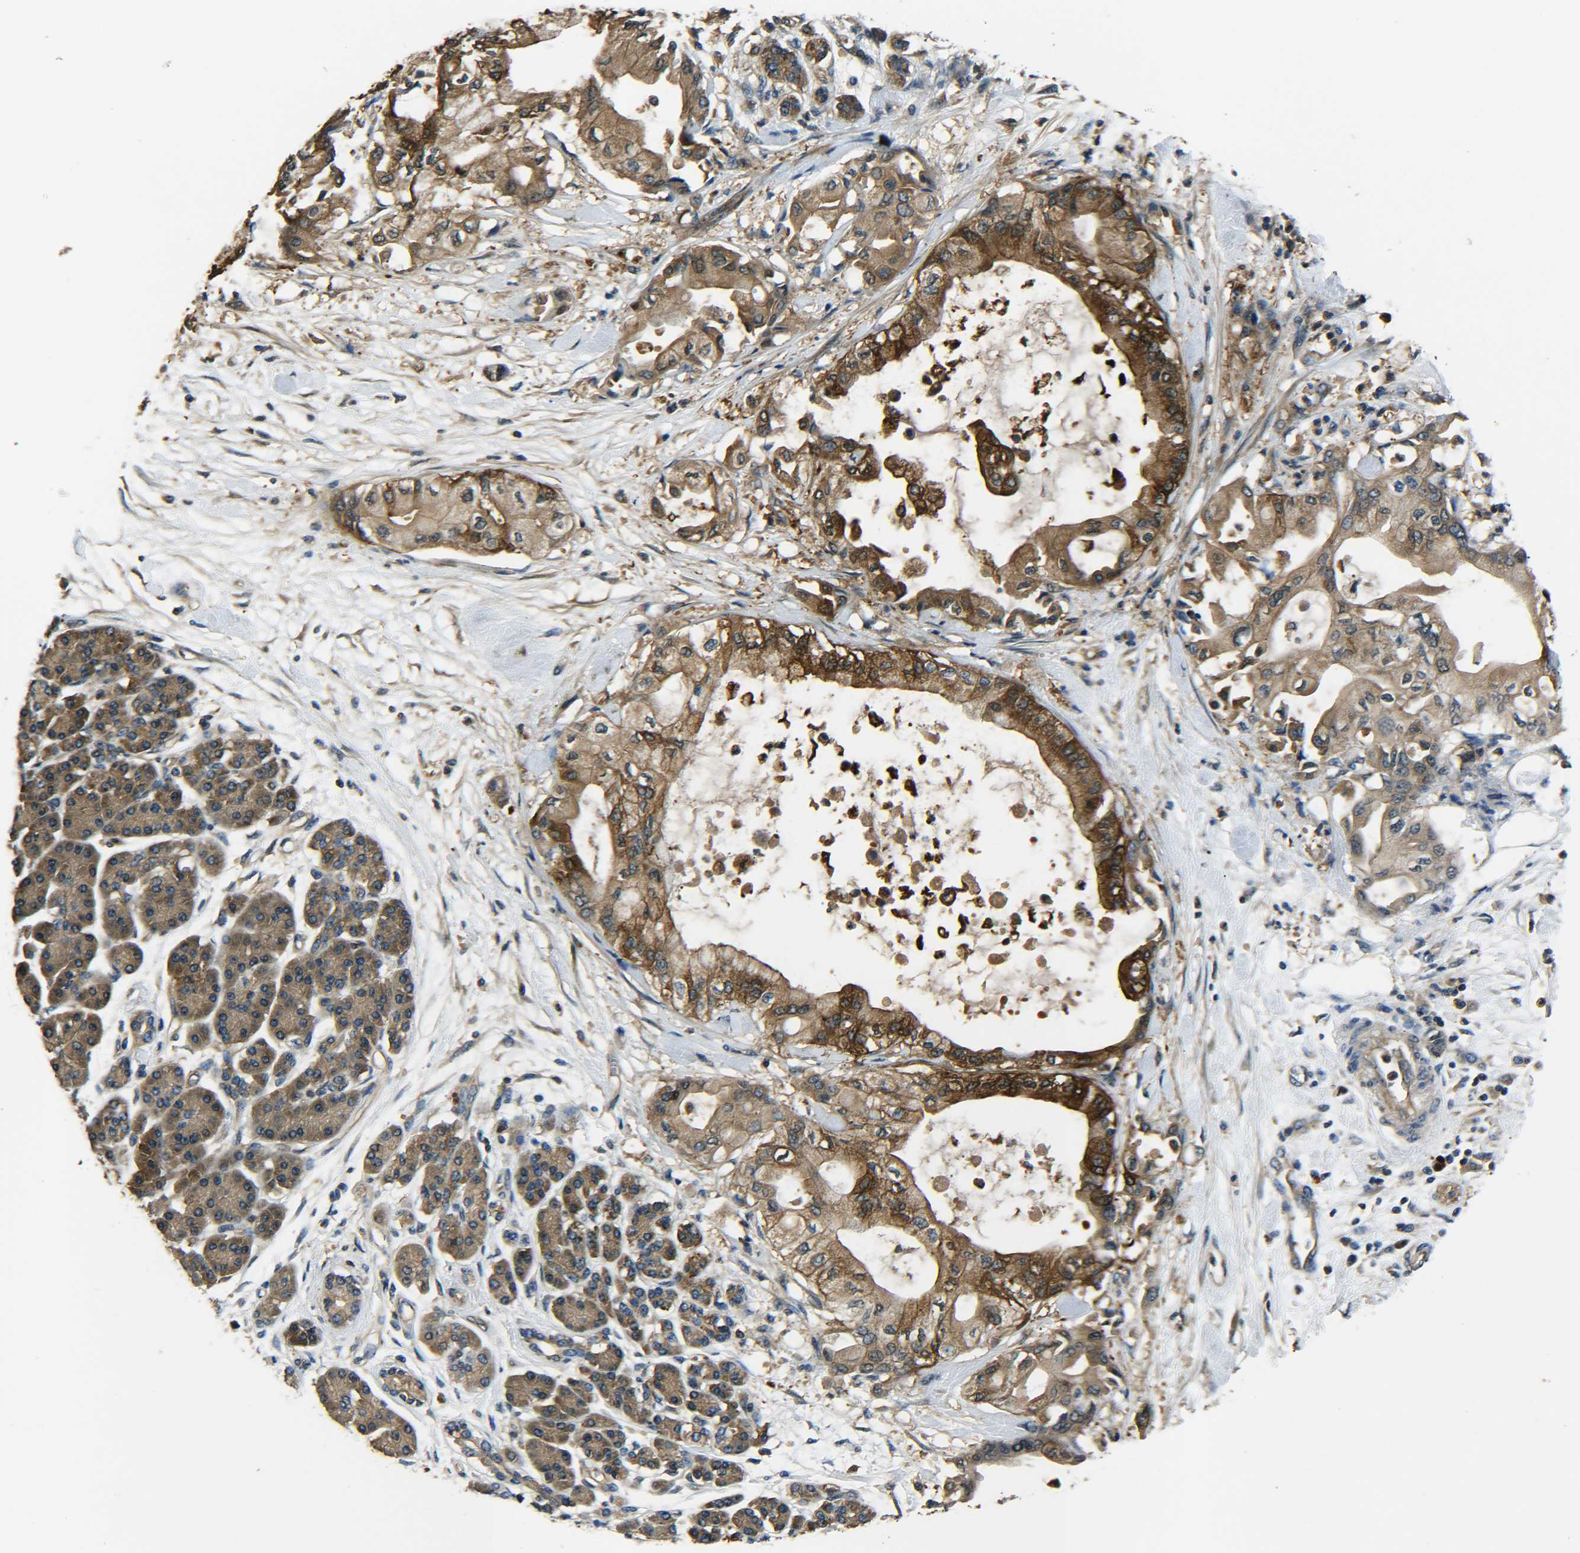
{"staining": {"intensity": "moderate", "quantity": ">75%", "location": "cytoplasmic/membranous"}, "tissue": "pancreatic cancer", "cell_type": "Tumor cells", "image_type": "cancer", "snomed": [{"axis": "morphology", "description": "Adenocarcinoma, NOS"}, {"axis": "morphology", "description": "Adenocarcinoma, metastatic, NOS"}, {"axis": "topography", "description": "Lymph node"}, {"axis": "topography", "description": "Pancreas"}, {"axis": "topography", "description": "Duodenum"}], "caption": "Human pancreatic cancer stained with a brown dye exhibits moderate cytoplasmic/membranous positive positivity in about >75% of tumor cells.", "gene": "PREB", "patient": {"sex": "female", "age": 64}}